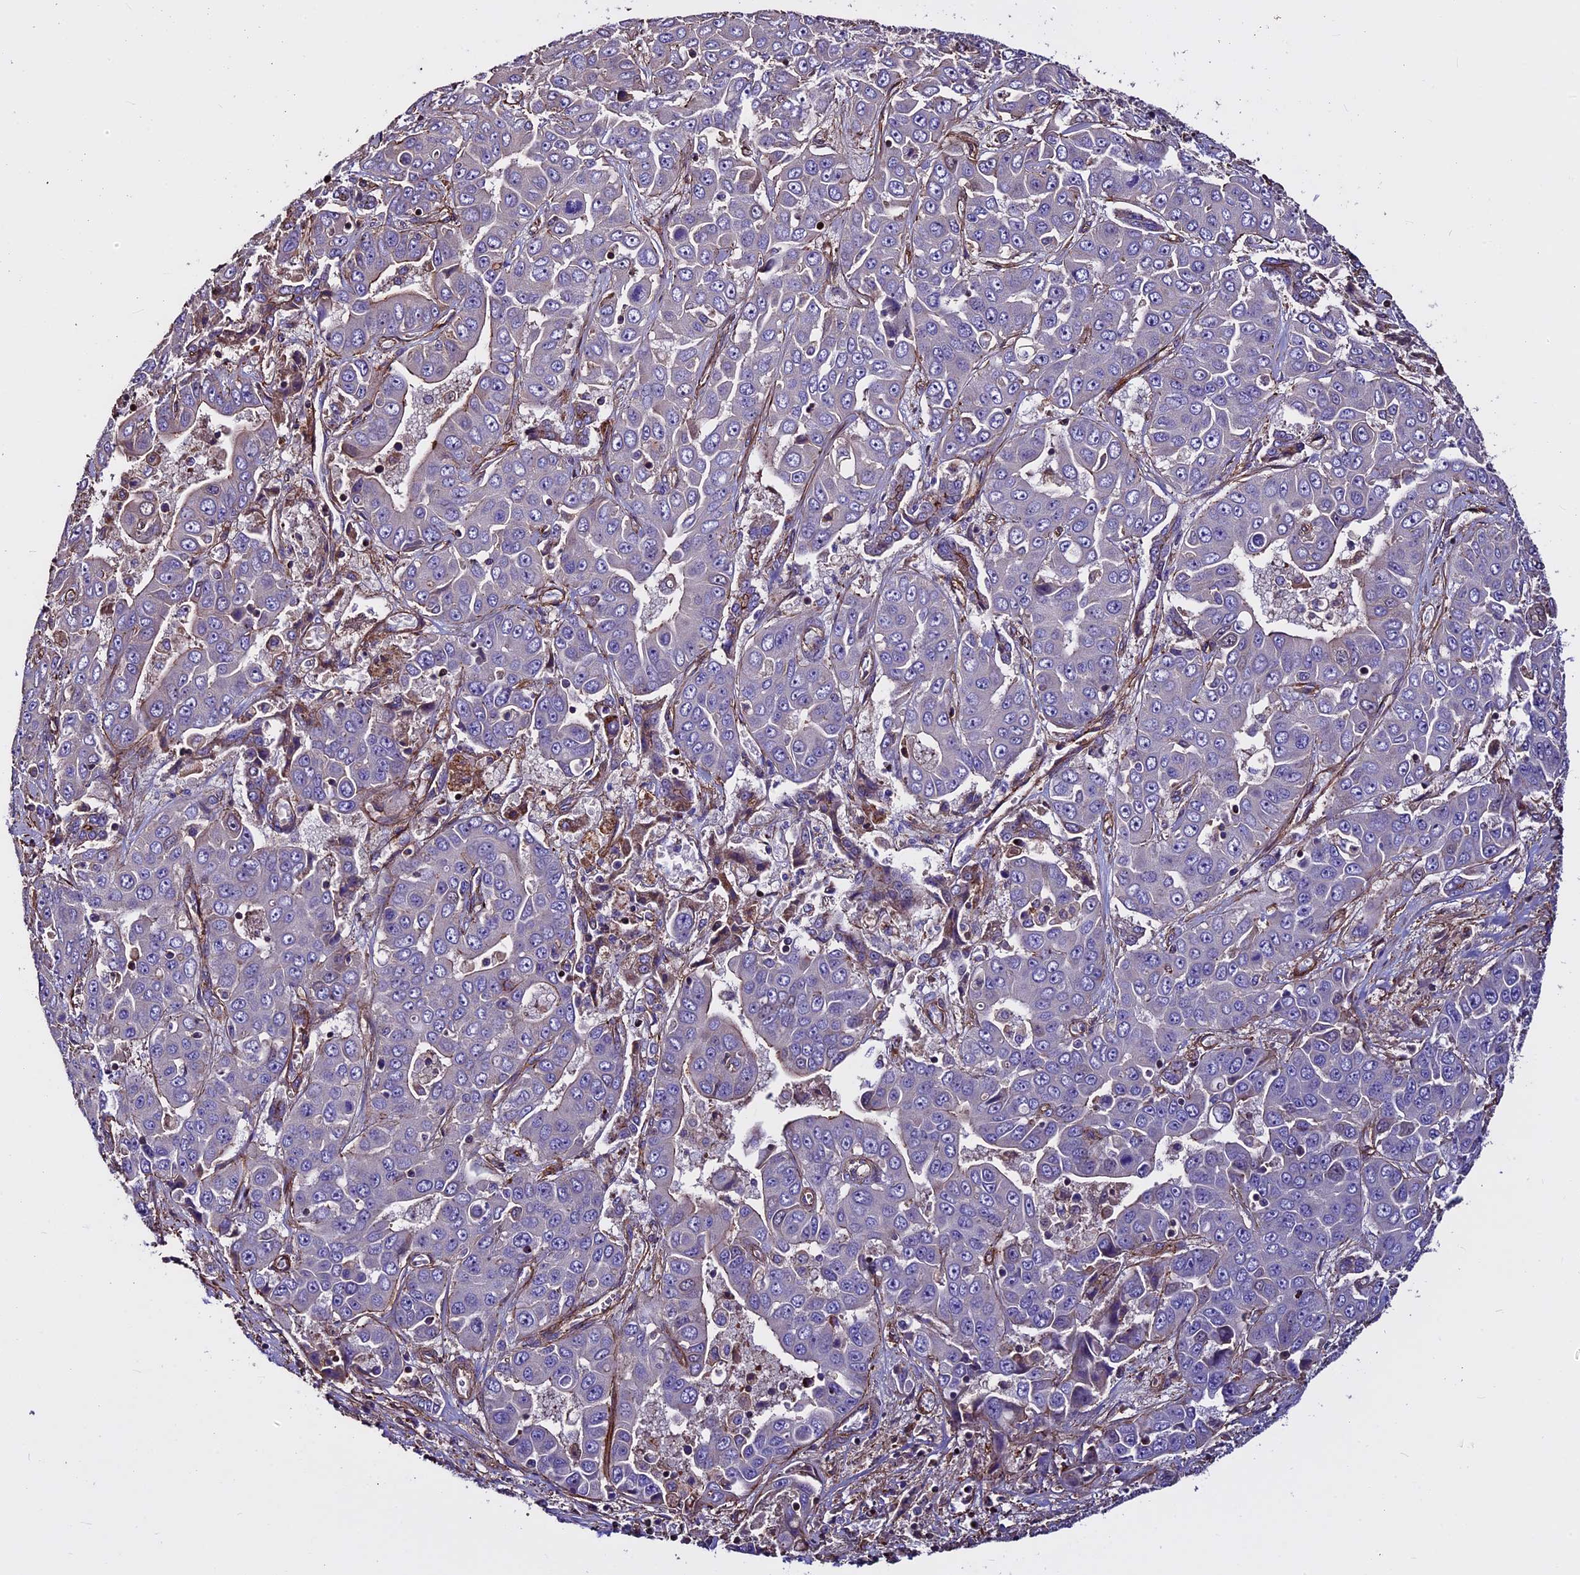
{"staining": {"intensity": "negative", "quantity": "none", "location": "none"}, "tissue": "liver cancer", "cell_type": "Tumor cells", "image_type": "cancer", "snomed": [{"axis": "morphology", "description": "Cholangiocarcinoma"}, {"axis": "topography", "description": "Liver"}], "caption": "Tumor cells show no significant protein positivity in liver cholangiocarcinoma. The staining was performed using DAB to visualize the protein expression in brown, while the nuclei were stained in blue with hematoxylin (Magnification: 20x).", "gene": "EVA1B", "patient": {"sex": "female", "age": 52}}